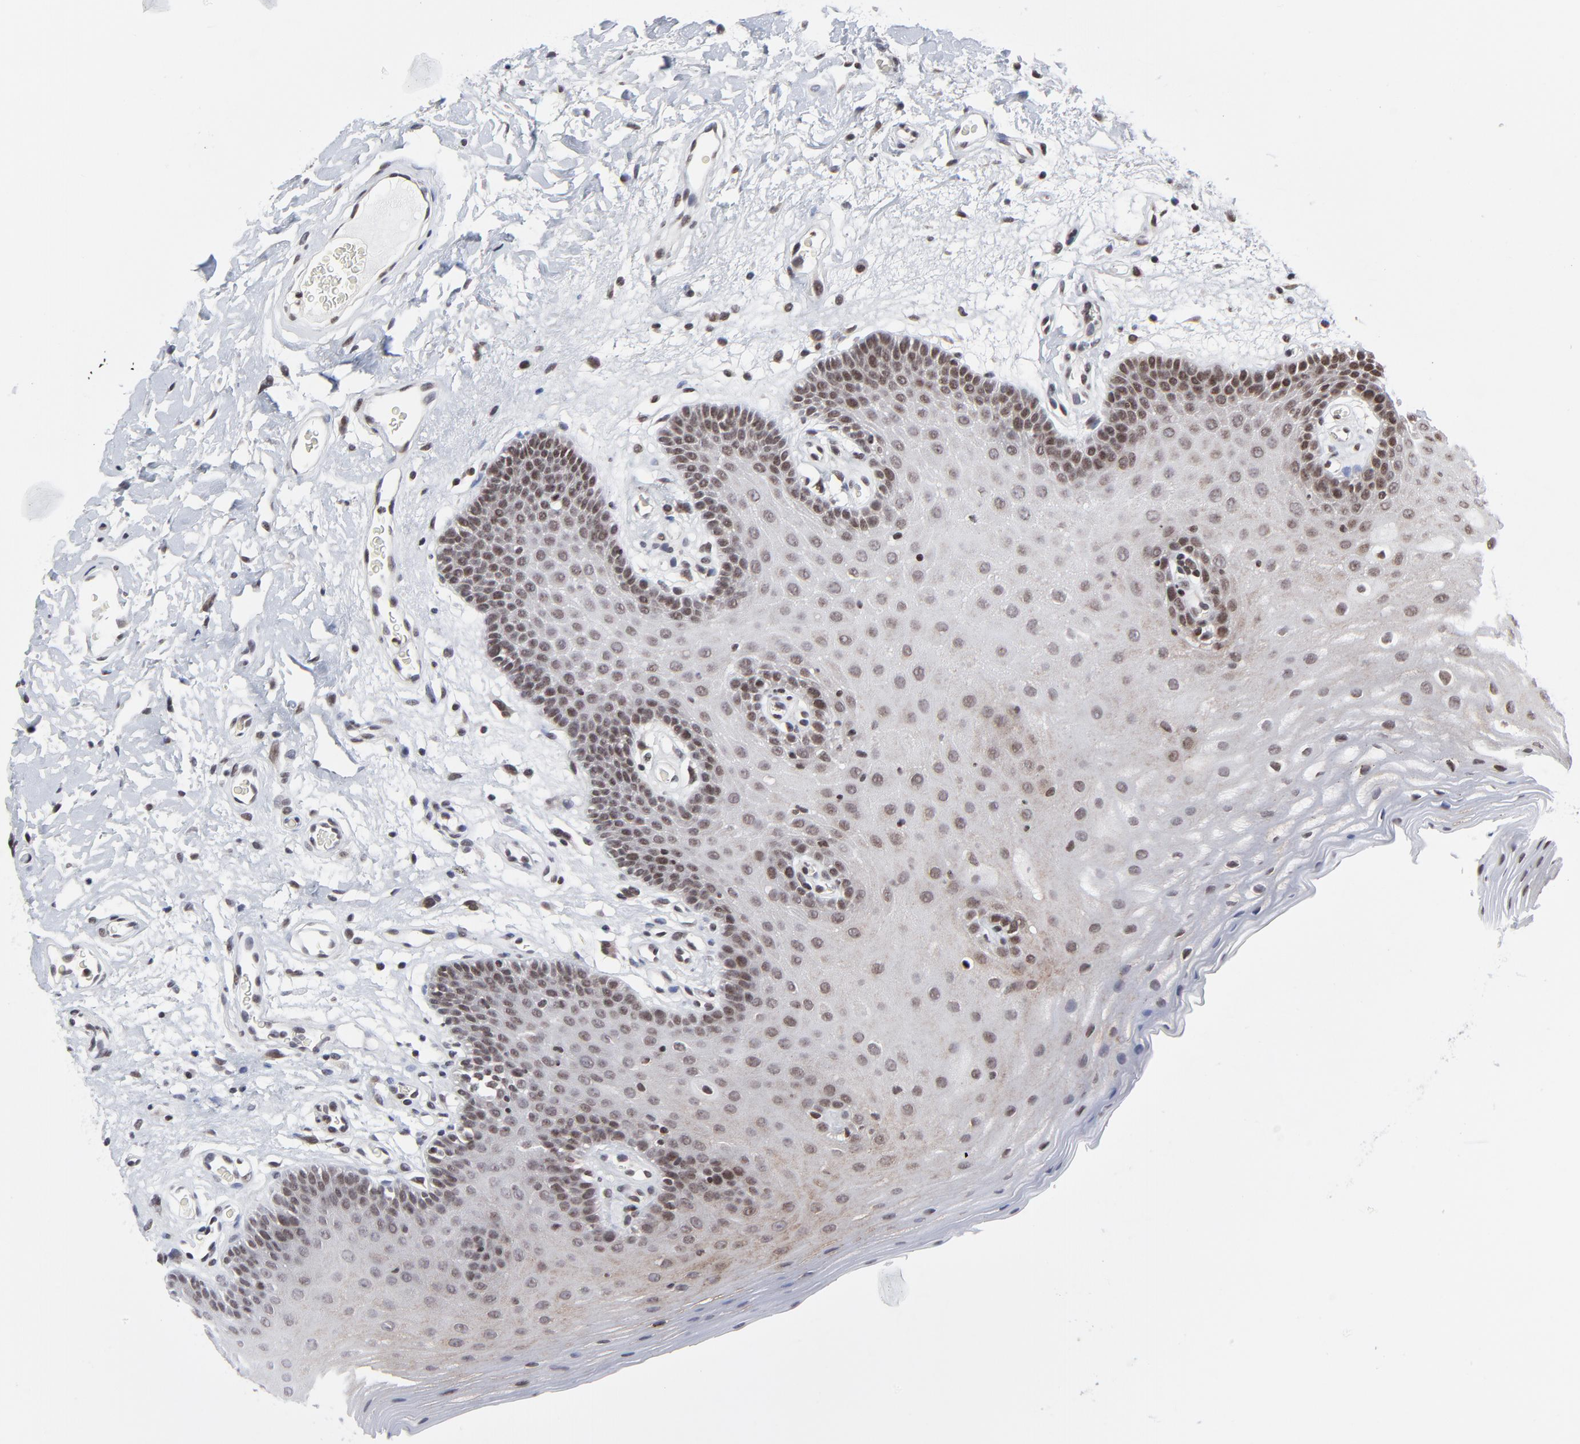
{"staining": {"intensity": "moderate", "quantity": "25%-75%", "location": "nuclear"}, "tissue": "oral mucosa", "cell_type": "Squamous epithelial cells", "image_type": "normal", "snomed": [{"axis": "morphology", "description": "Normal tissue, NOS"}, {"axis": "morphology", "description": "Squamous cell carcinoma, NOS"}, {"axis": "topography", "description": "Skeletal muscle"}, {"axis": "topography", "description": "Oral tissue"}, {"axis": "topography", "description": "Head-Neck"}], "caption": "Immunohistochemical staining of unremarkable human oral mucosa reveals moderate nuclear protein positivity in approximately 25%-75% of squamous epithelial cells. The staining was performed using DAB, with brown indicating positive protein expression. Nuclei are stained blue with hematoxylin.", "gene": "ZNF777", "patient": {"sex": "male", "age": 71}}